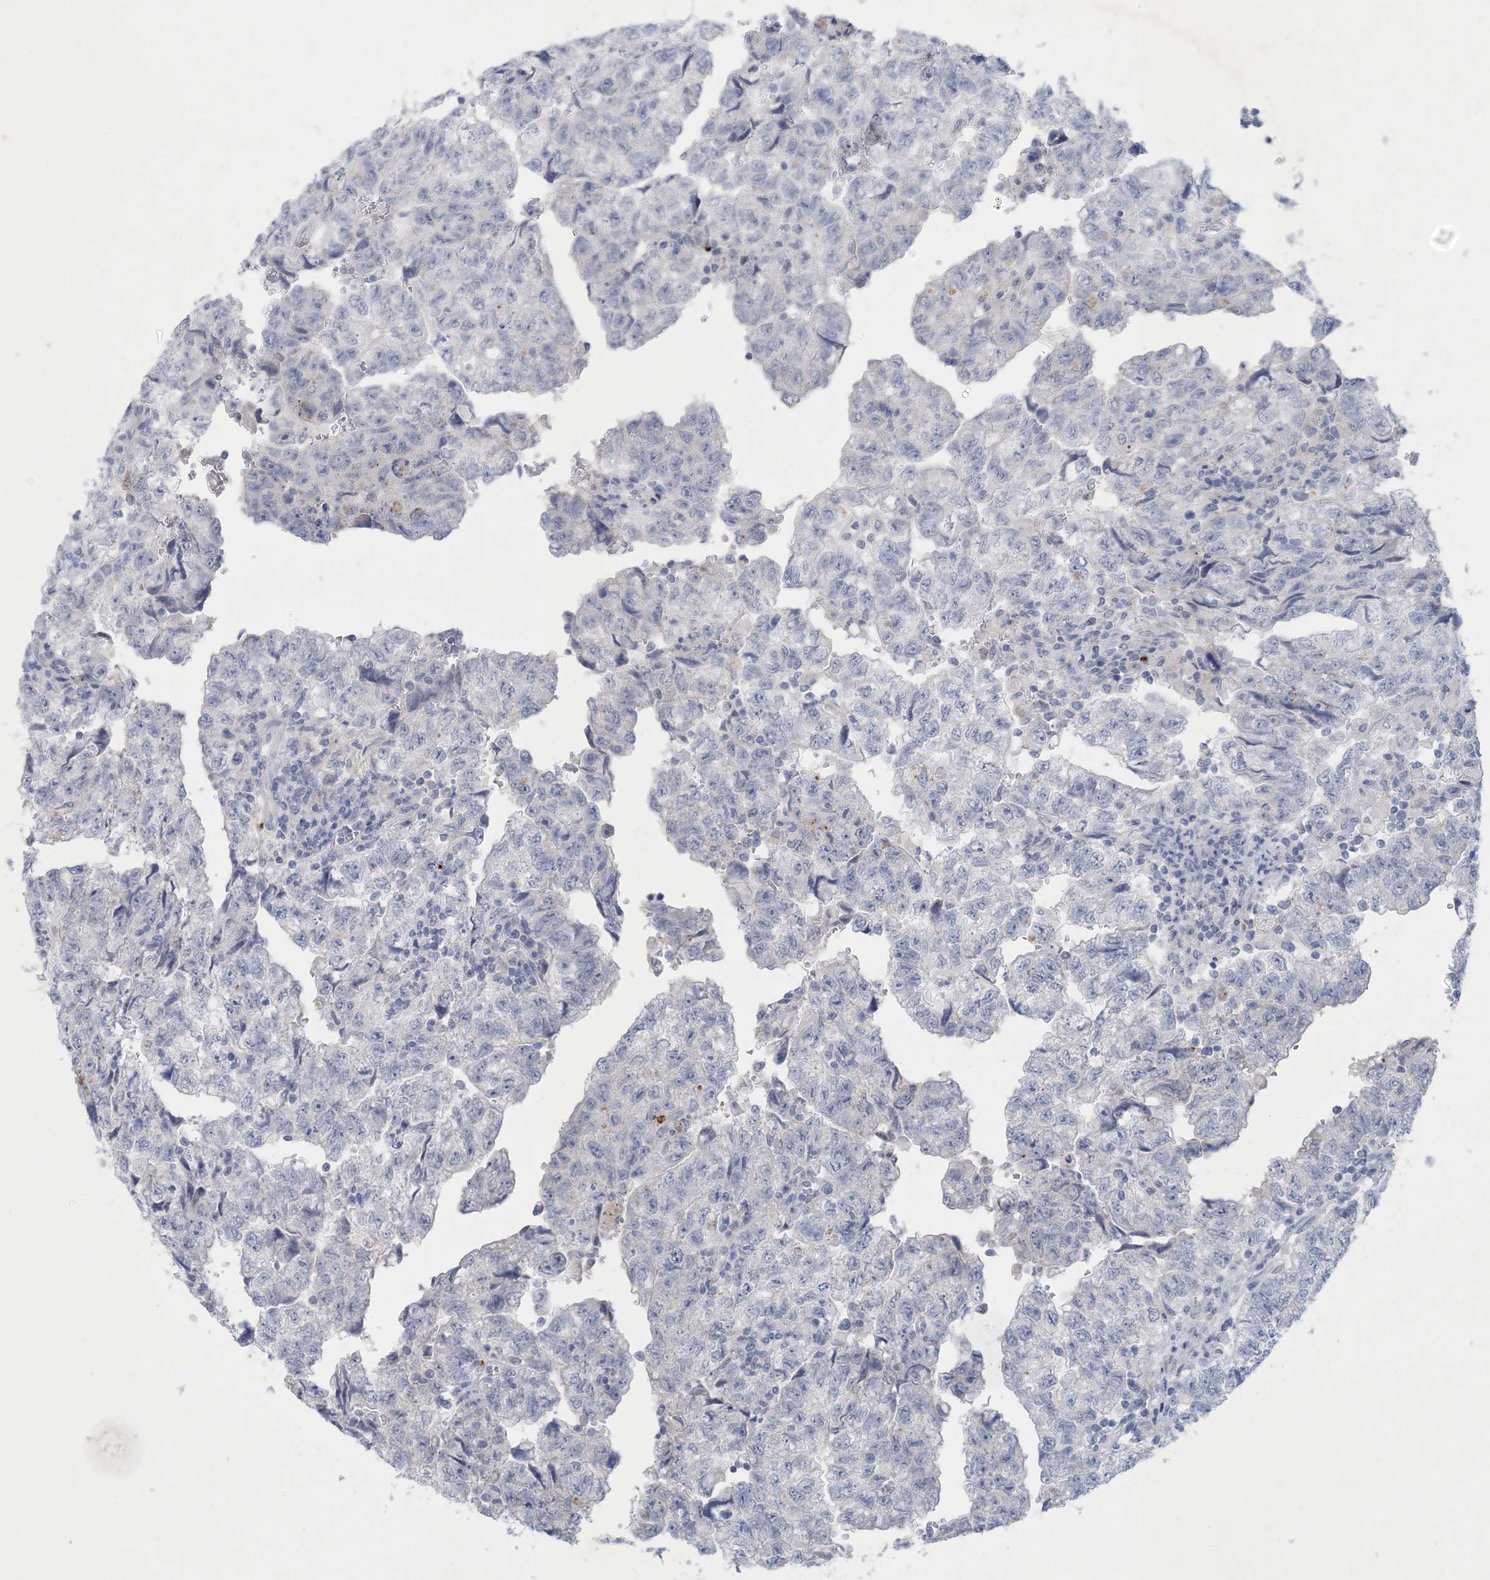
{"staining": {"intensity": "negative", "quantity": "none", "location": "none"}, "tissue": "testis cancer", "cell_type": "Tumor cells", "image_type": "cancer", "snomed": [{"axis": "morphology", "description": "Carcinoma, Embryonal, NOS"}, {"axis": "topography", "description": "Testis"}], "caption": "Tumor cells are negative for brown protein staining in embryonal carcinoma (testis).", "gene": "GABRG1", "patient": {"sex": "male", "age": 36}}